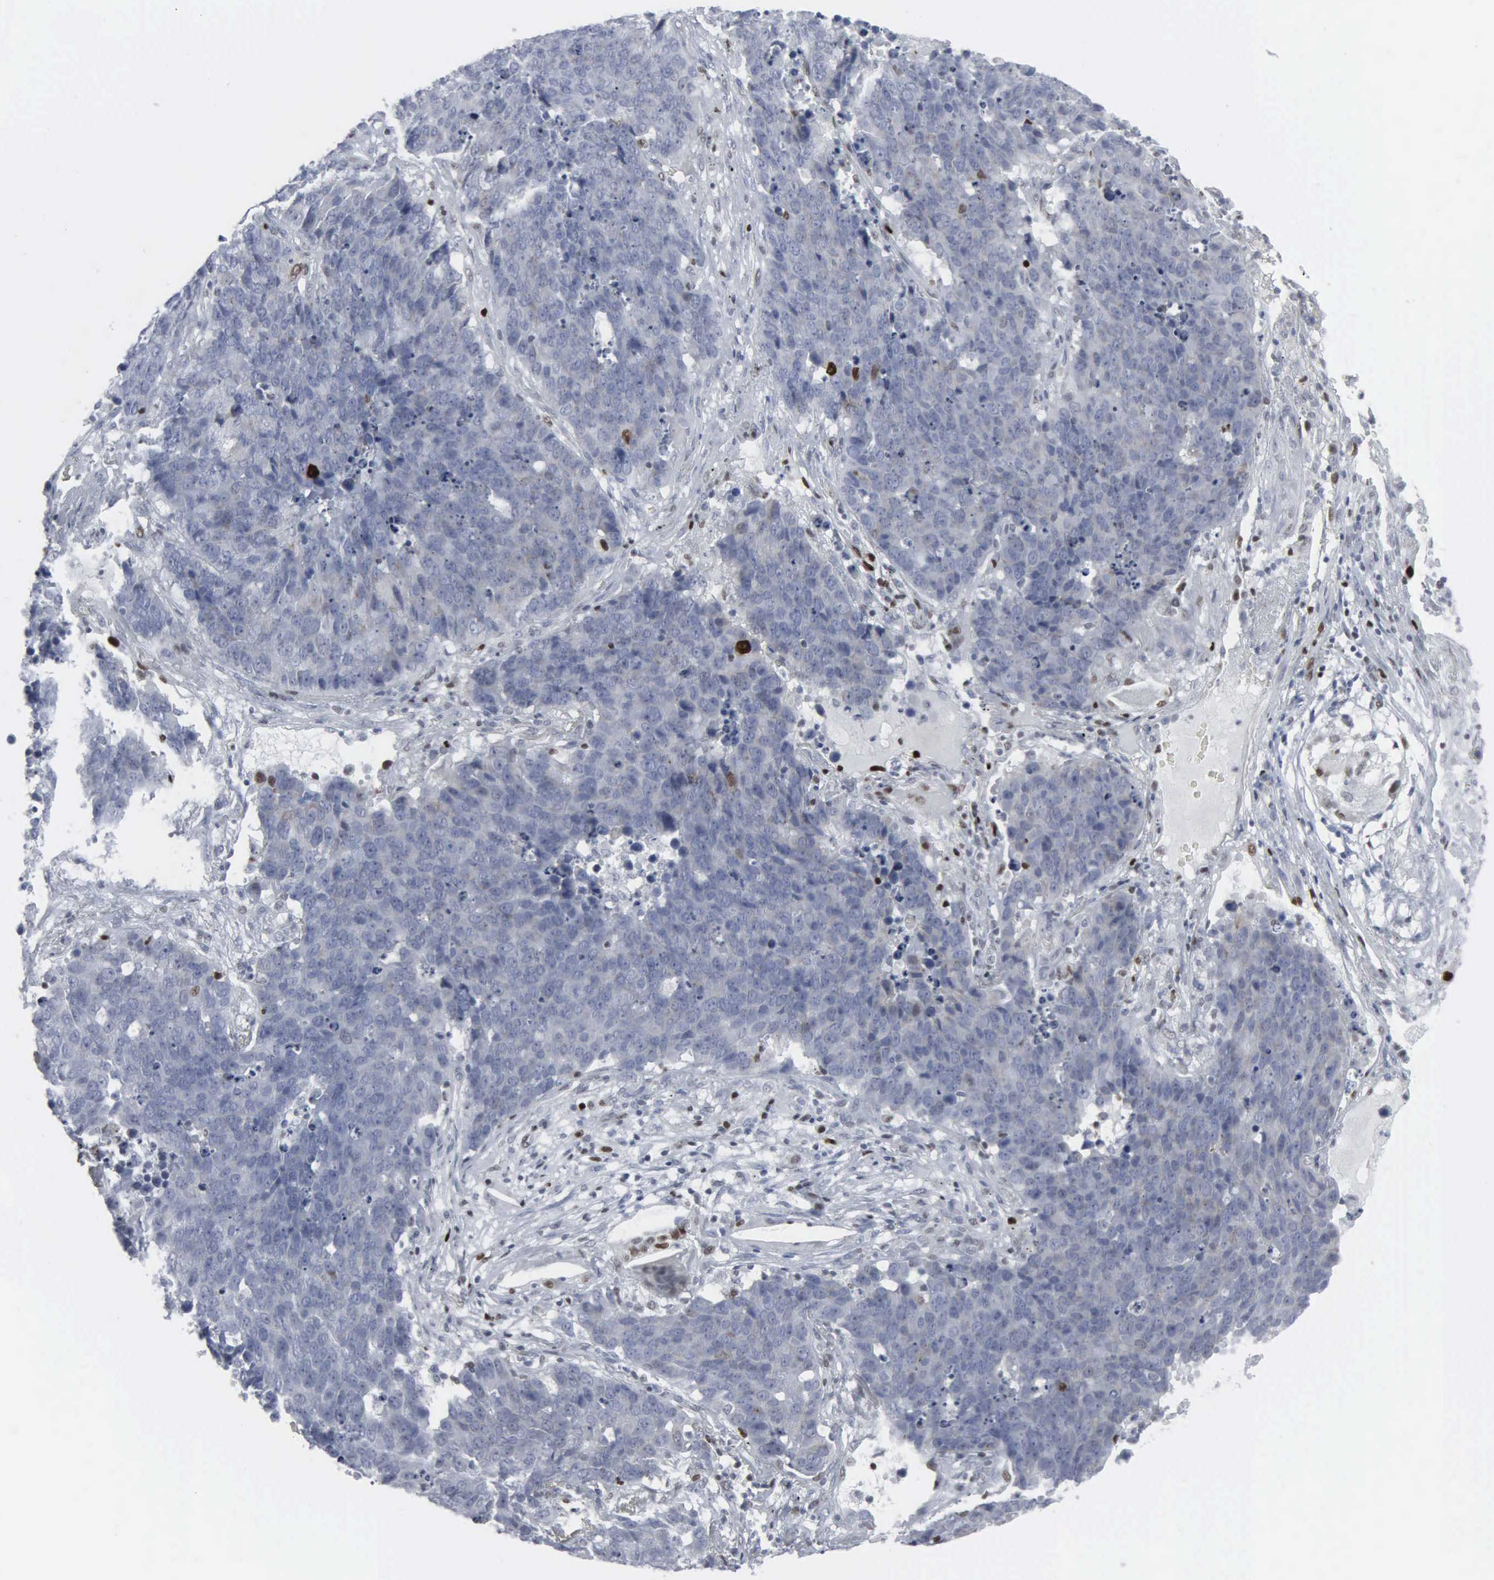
{"staining": {"intensity": "negative", "quantity": "none", "location": "none"}, "tissue": "lung cancer", "cell_type": "Tumor cells", "image_type": "cancer", "snomed": [{"axis": "morphology", "description": "Carcinoid, malignant, NOS"}, {"axis": "topography", "description": "Lung"}], "caption": "Immunohistochemistry of human lung carcinoid (malignant) exhibits no positivity in tumor cells.", "gene": "CCND3", "patient": {"sex": "male", "age": 60}}